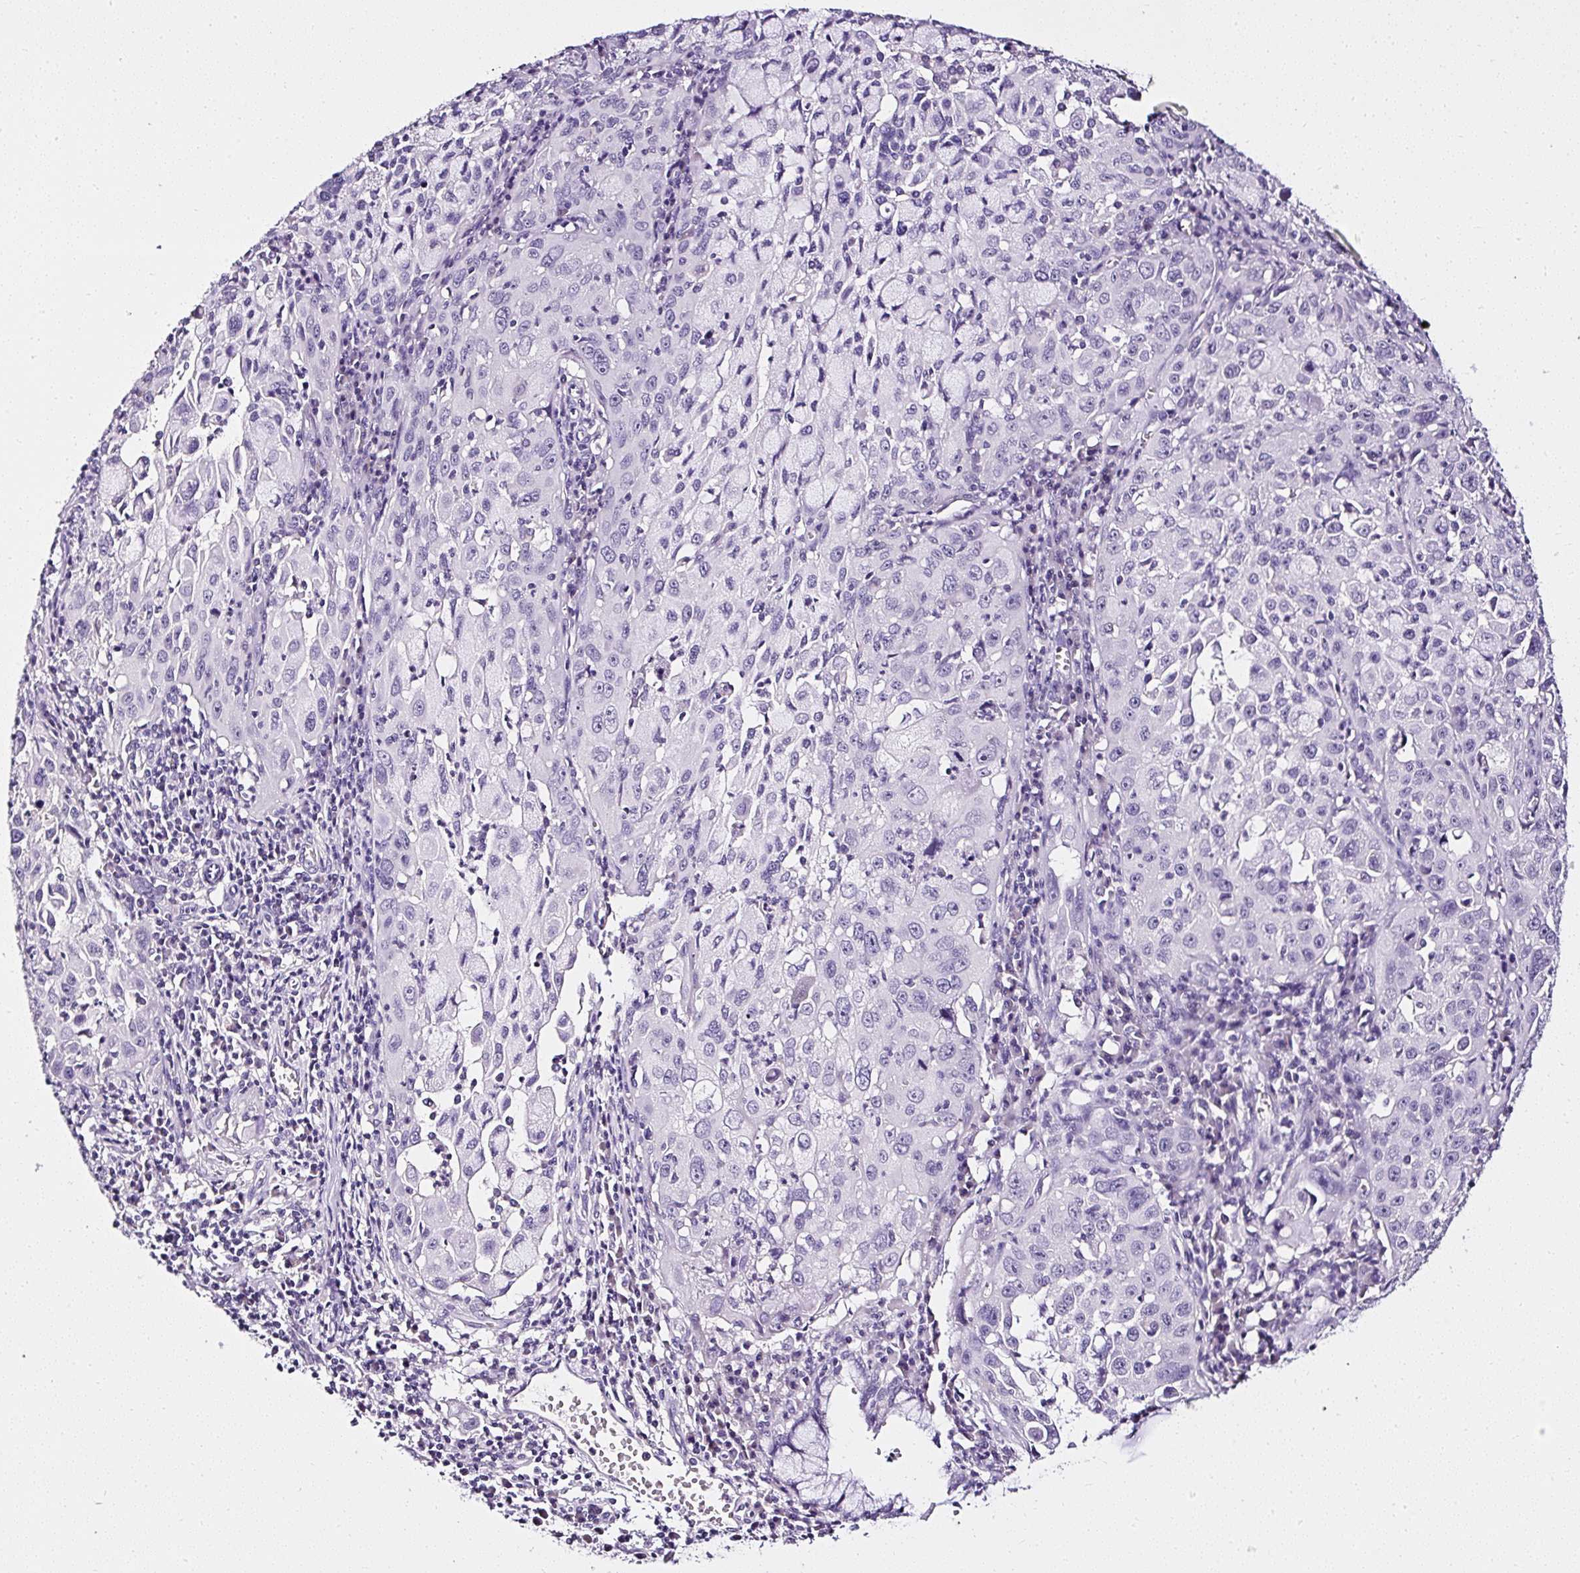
{"staining": {"intensity": "negative", "quantity": "none", "location": "none"}, "tissue": "cervical cancer", "cell_type": "Tumor cells", "image_type": "cancer", "snomed": [{"axis": "morphology", "description": "Squamous cell carcinoma, NOS"}, {"axis": "topography", "description": "Cervix"}], "caption": "High magnification brightfield microscopy of cervical cancer (squamous cell carcinoma) stained with DAB (3,3'-diaminobenzidine) (brown) and counterstained with hematoxylin (blue): tumor cells show no significant positivity.", "gene": "ATP2A1", "patient": {"sex": "female", "age": 42}}